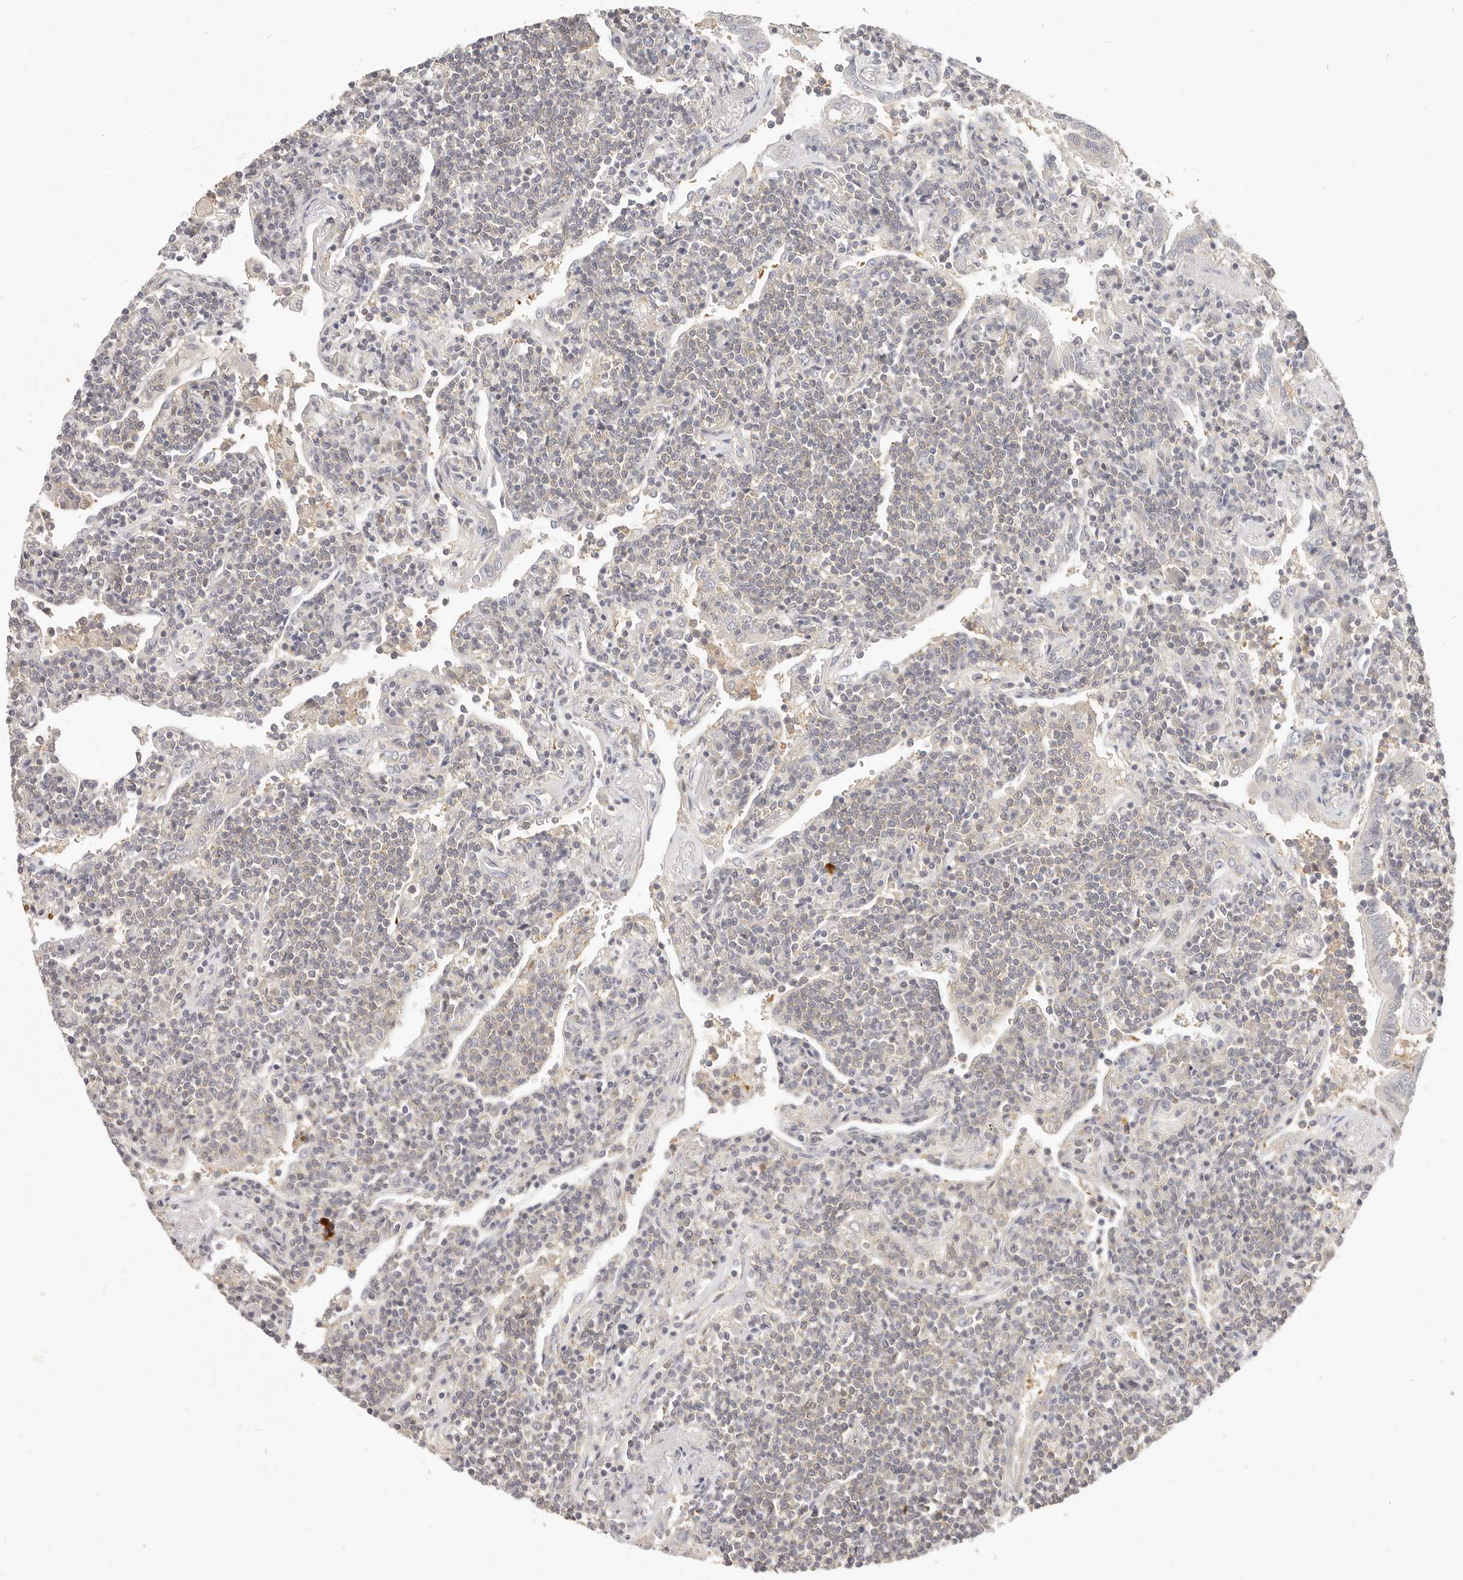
{"staining": {"intensity": "negative", "quantity": "none", "location": "none"}, "tissue": "lymphoma", "cell_type": "Tumor cells", "image_type": "cancer", "snomed": [{"axis": "morphology", "description": "Malignant lymphoma, non-Hodgkin's type, Low grade"}, {"axis": "topography", "description": "Lung"}], "caption": "DAB immunohistochemical staining of human low-grade malignant lymphoma, non-Hodgkin's type reveals no significant expression in tumor cells.", "gene": "DTNBP1", "patient": {"sex": "female", "age": 71}}